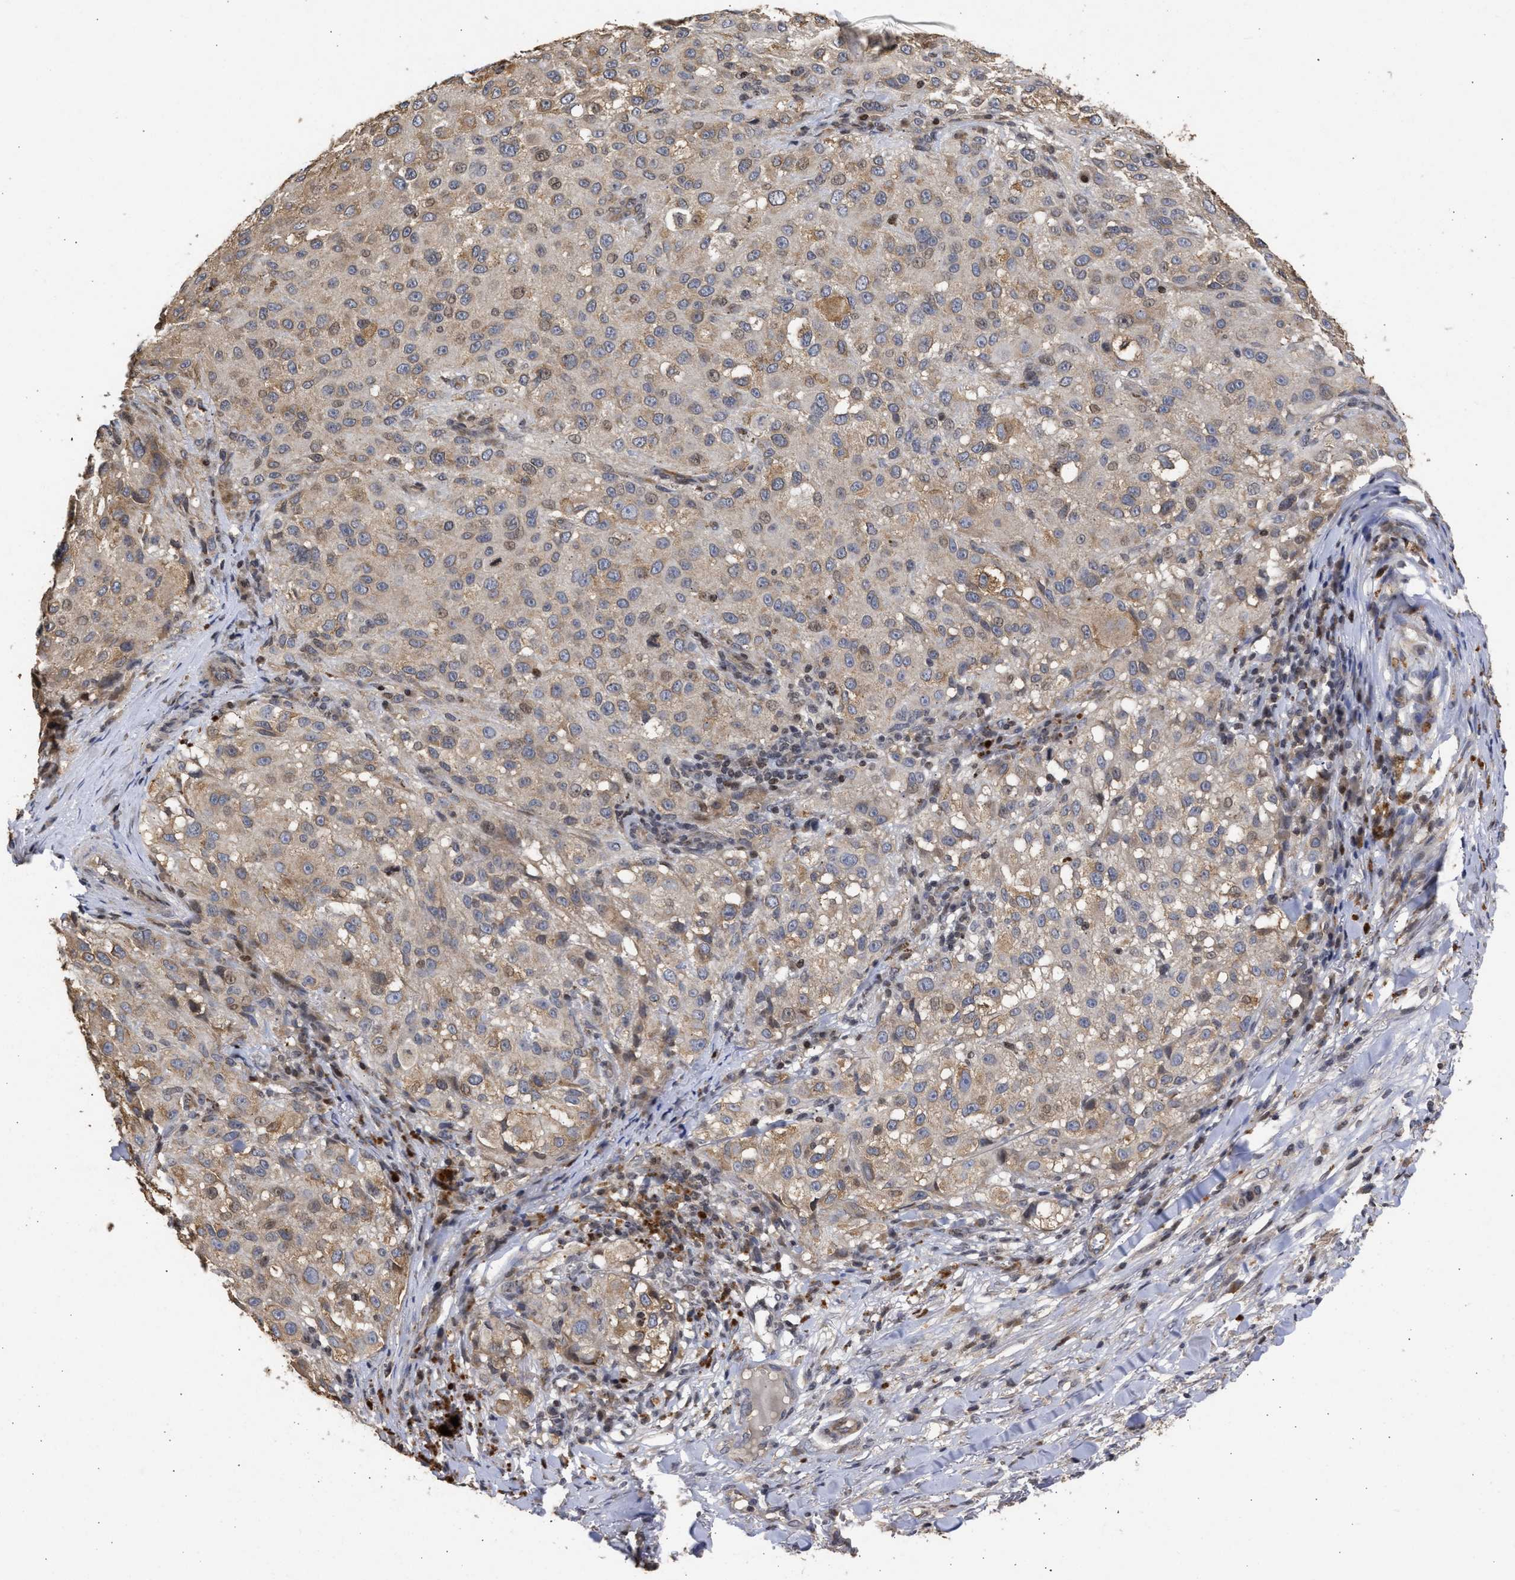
{"staining": {"intensity": "weak", "quantity": "25%-75%", "location": "cytoplasmic/membranous"}, "tissue": "melanoma", "cell_type": "Tumor cells", "image_type": "cancer", "snomed": [{"axis": "morphology", "description": "Necrosis, NOS"}, {"axis": "morphology", "description": "Malignant melanoma, NOS"}, {"axis": "topography", "description": "Skin"}], "caption": "An immunohistochemistry micrograph of neoplastic tissue is shown. Protein staining in brown highlights weak cytoplasmic/membranous positivity in malignant melanoma within tumor cells.", "gene": "ENSG00000142539", "patient": {"sex": "female", "age": 87}}